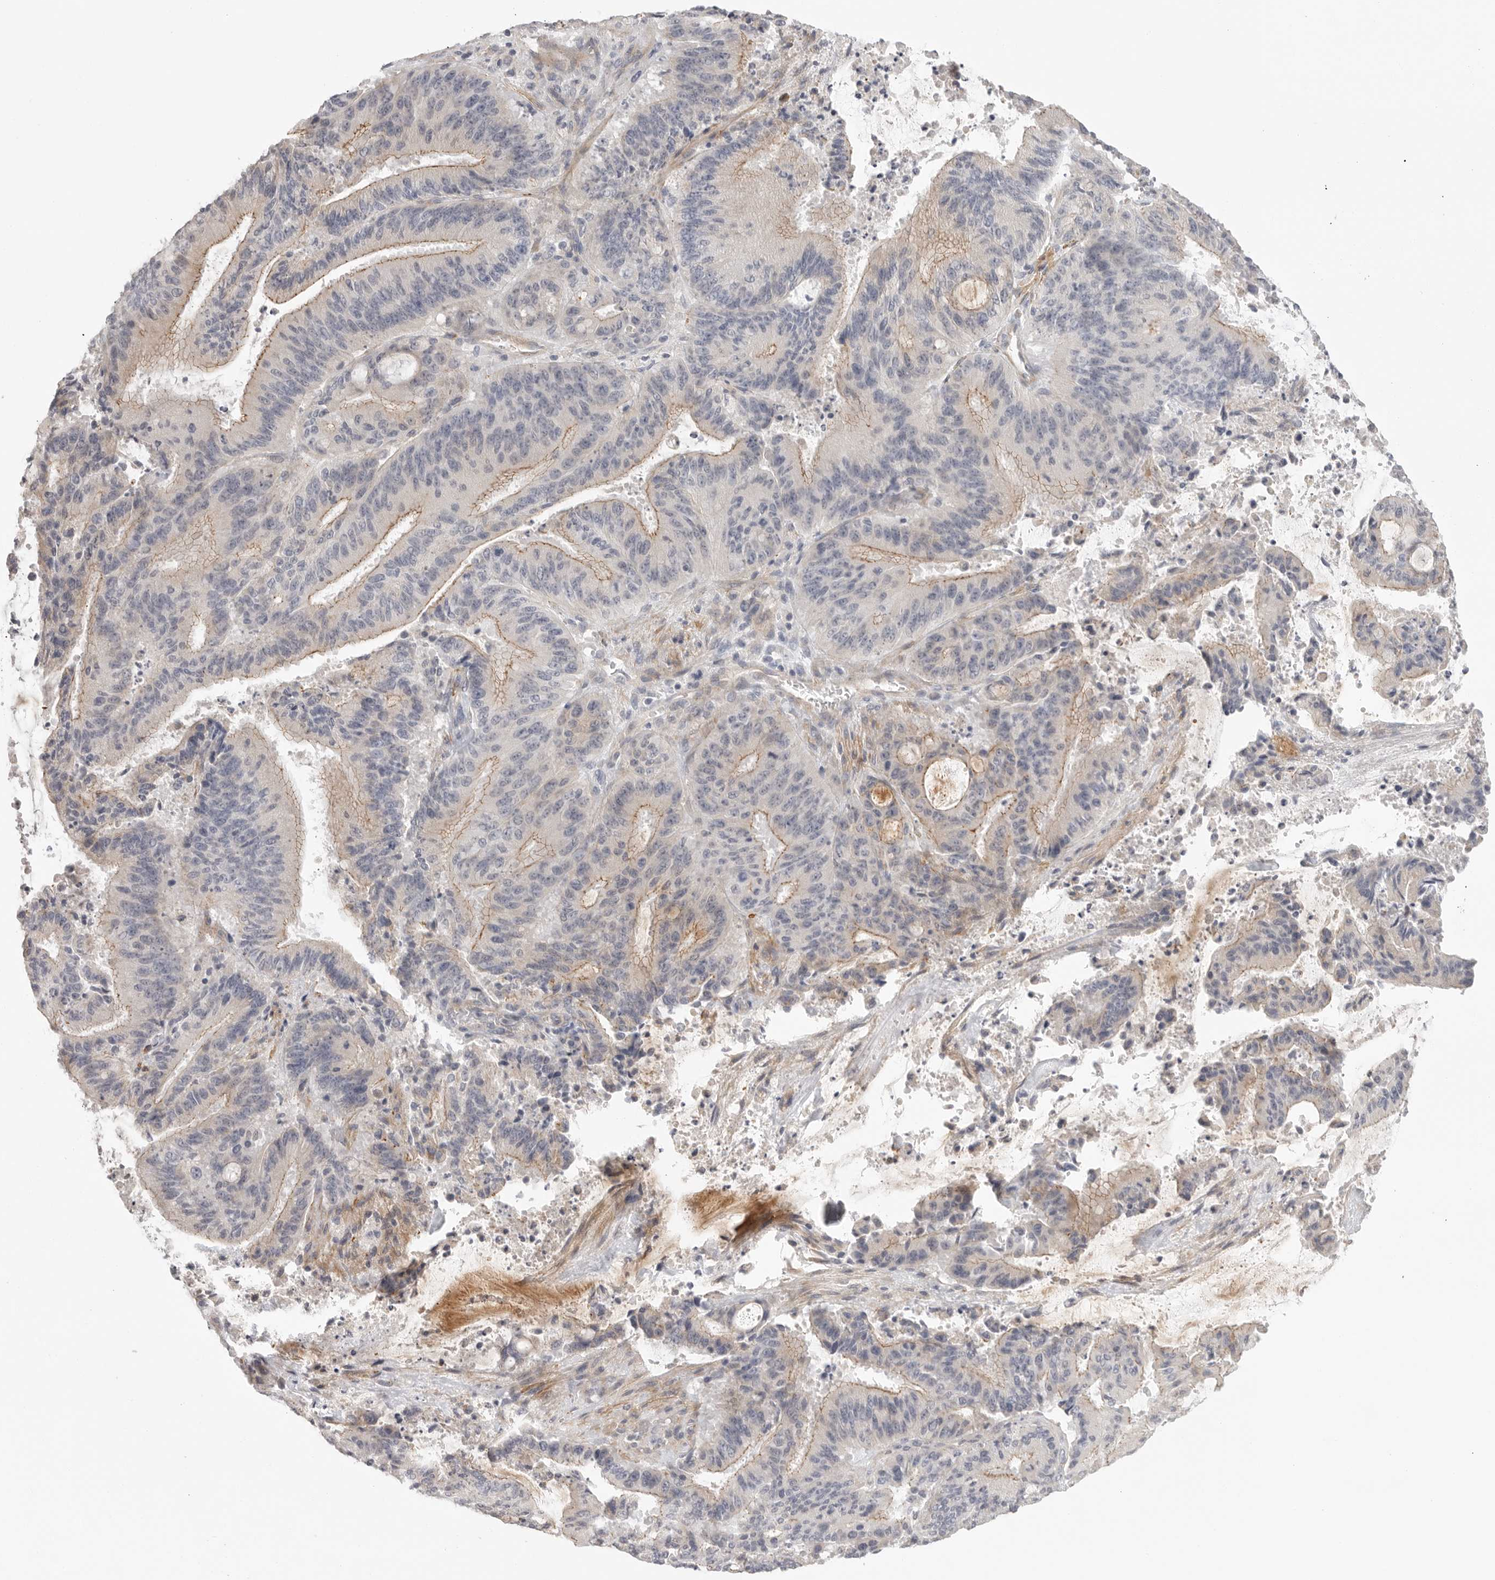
{"staining": {"intensity": "weak", "quantity": "25%-75%", "location": "cytoplasmic/membranous"}, "tissue": "liver cancer", "cell_type": "Tumor cells", "image_type": "cancer", "snomed": [{"axis": "morphology", "description": "Normal tissue, NOS"}, {"axis": "morphology", "description": "Cholangiocarcinoma"}, {"axis": "topography", "description": "Liver"}, {"axis": "topography", "description": "Peripheral nerve tissue"}], "caption": "Immunohistochemical staining of human cholangiocarcinoma (liver) exhibits low levels of weak cytoplasmic/membranous staining in about 25%-75% of tumor cells.", "gene": "STAB2", "patient": {"sex": "female", "age": 73}}